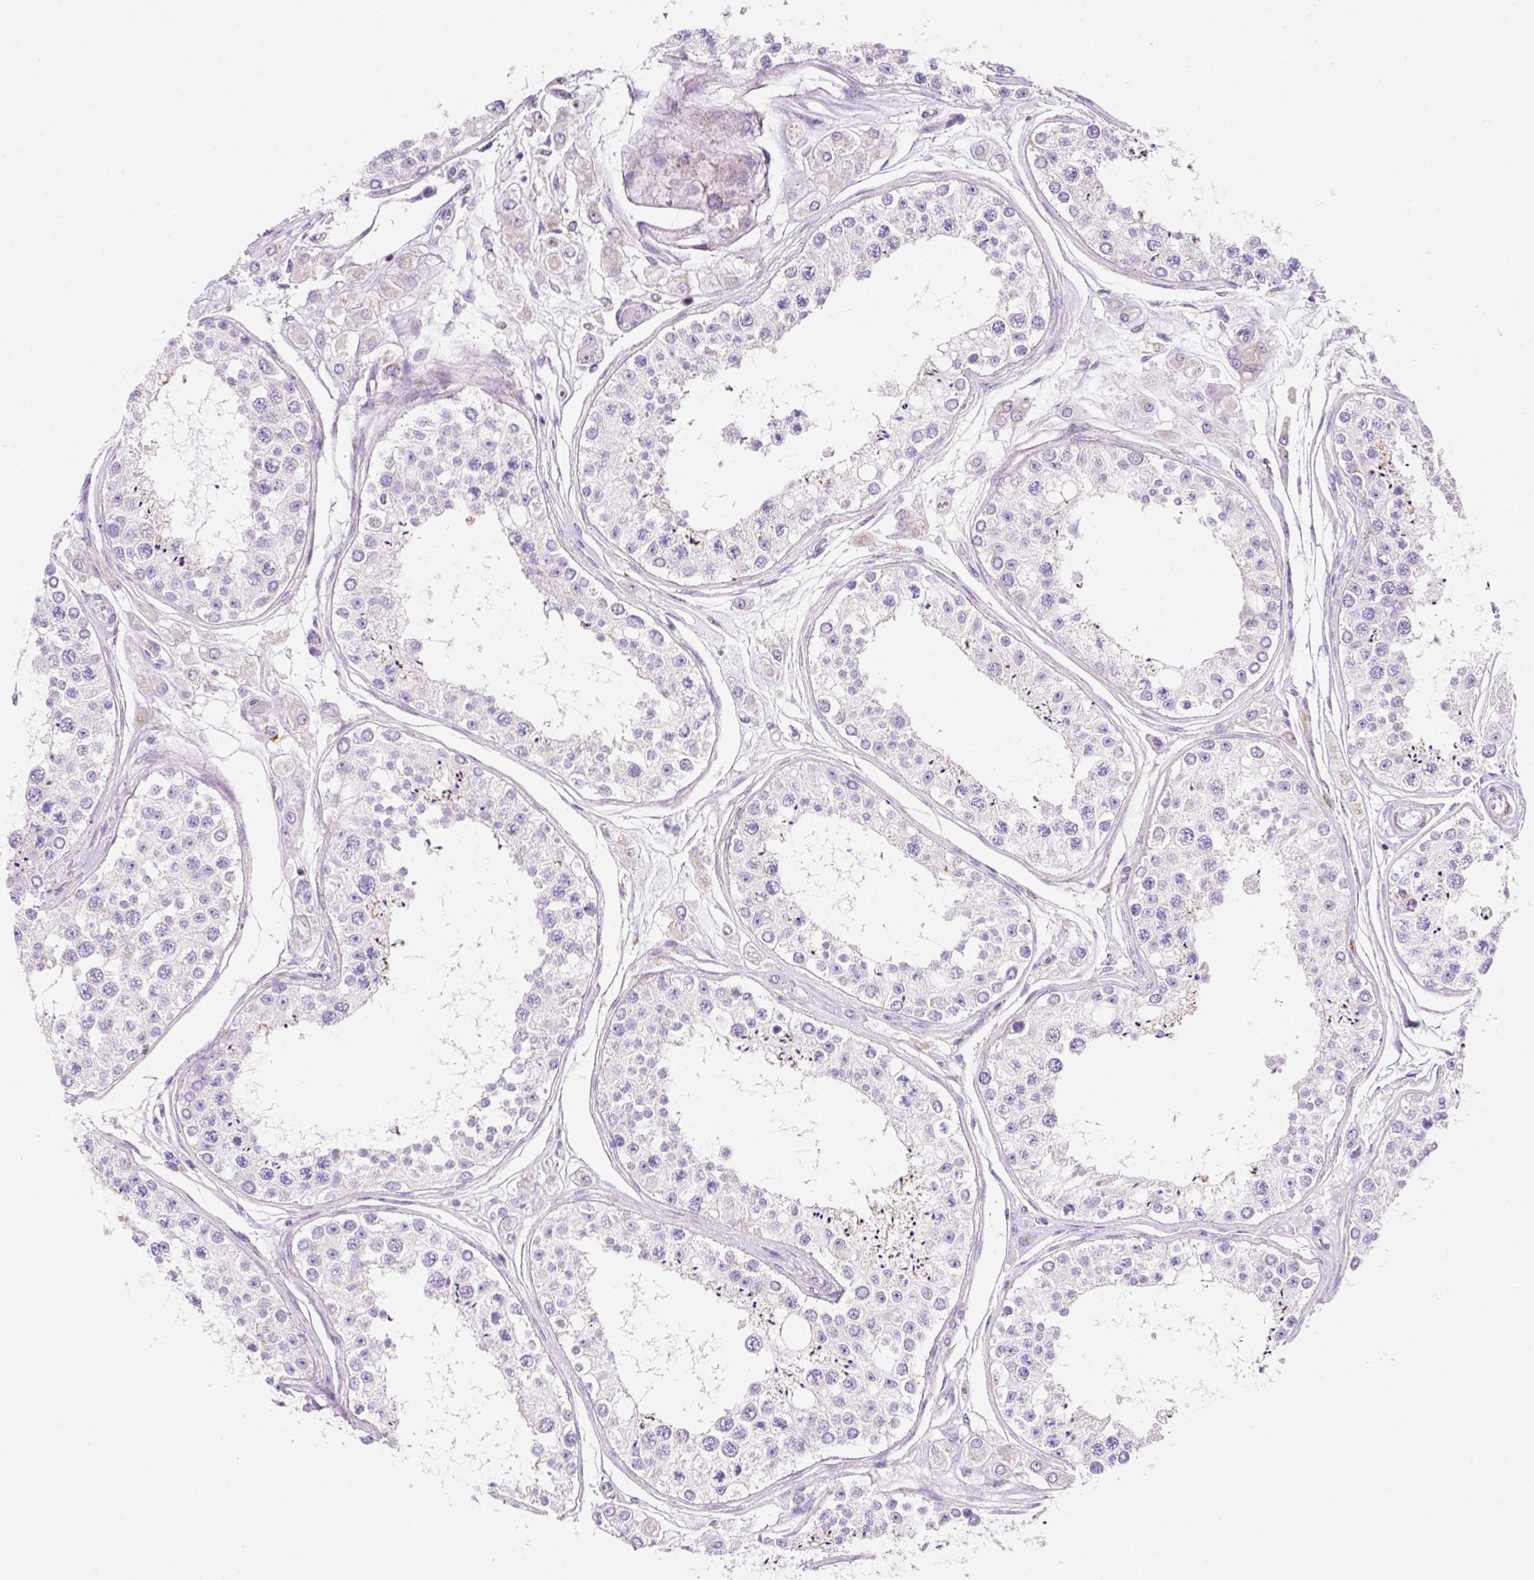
{"staining": {"intensity": "negative", "quantity": "none", "location": "none"}, "tissue": "testis", "cell_type": "Cells in seminiferous ducts", "image_type": "normal", "snomed": [{"axis": "morphology", "description": "Normal tissue, NOS"}, {"axis": "topography", "description": "Testis"}], "caption": "This is a image of immunohistochemistry (IHC) staining of unremarkable testis, which shows no positivity in cells in seminiferous ducts. (DAB immunohistochemistry with hematoxylin counter stain).", "gene": "PLPP2", "patient": {"sex": "male", "age": 25}}